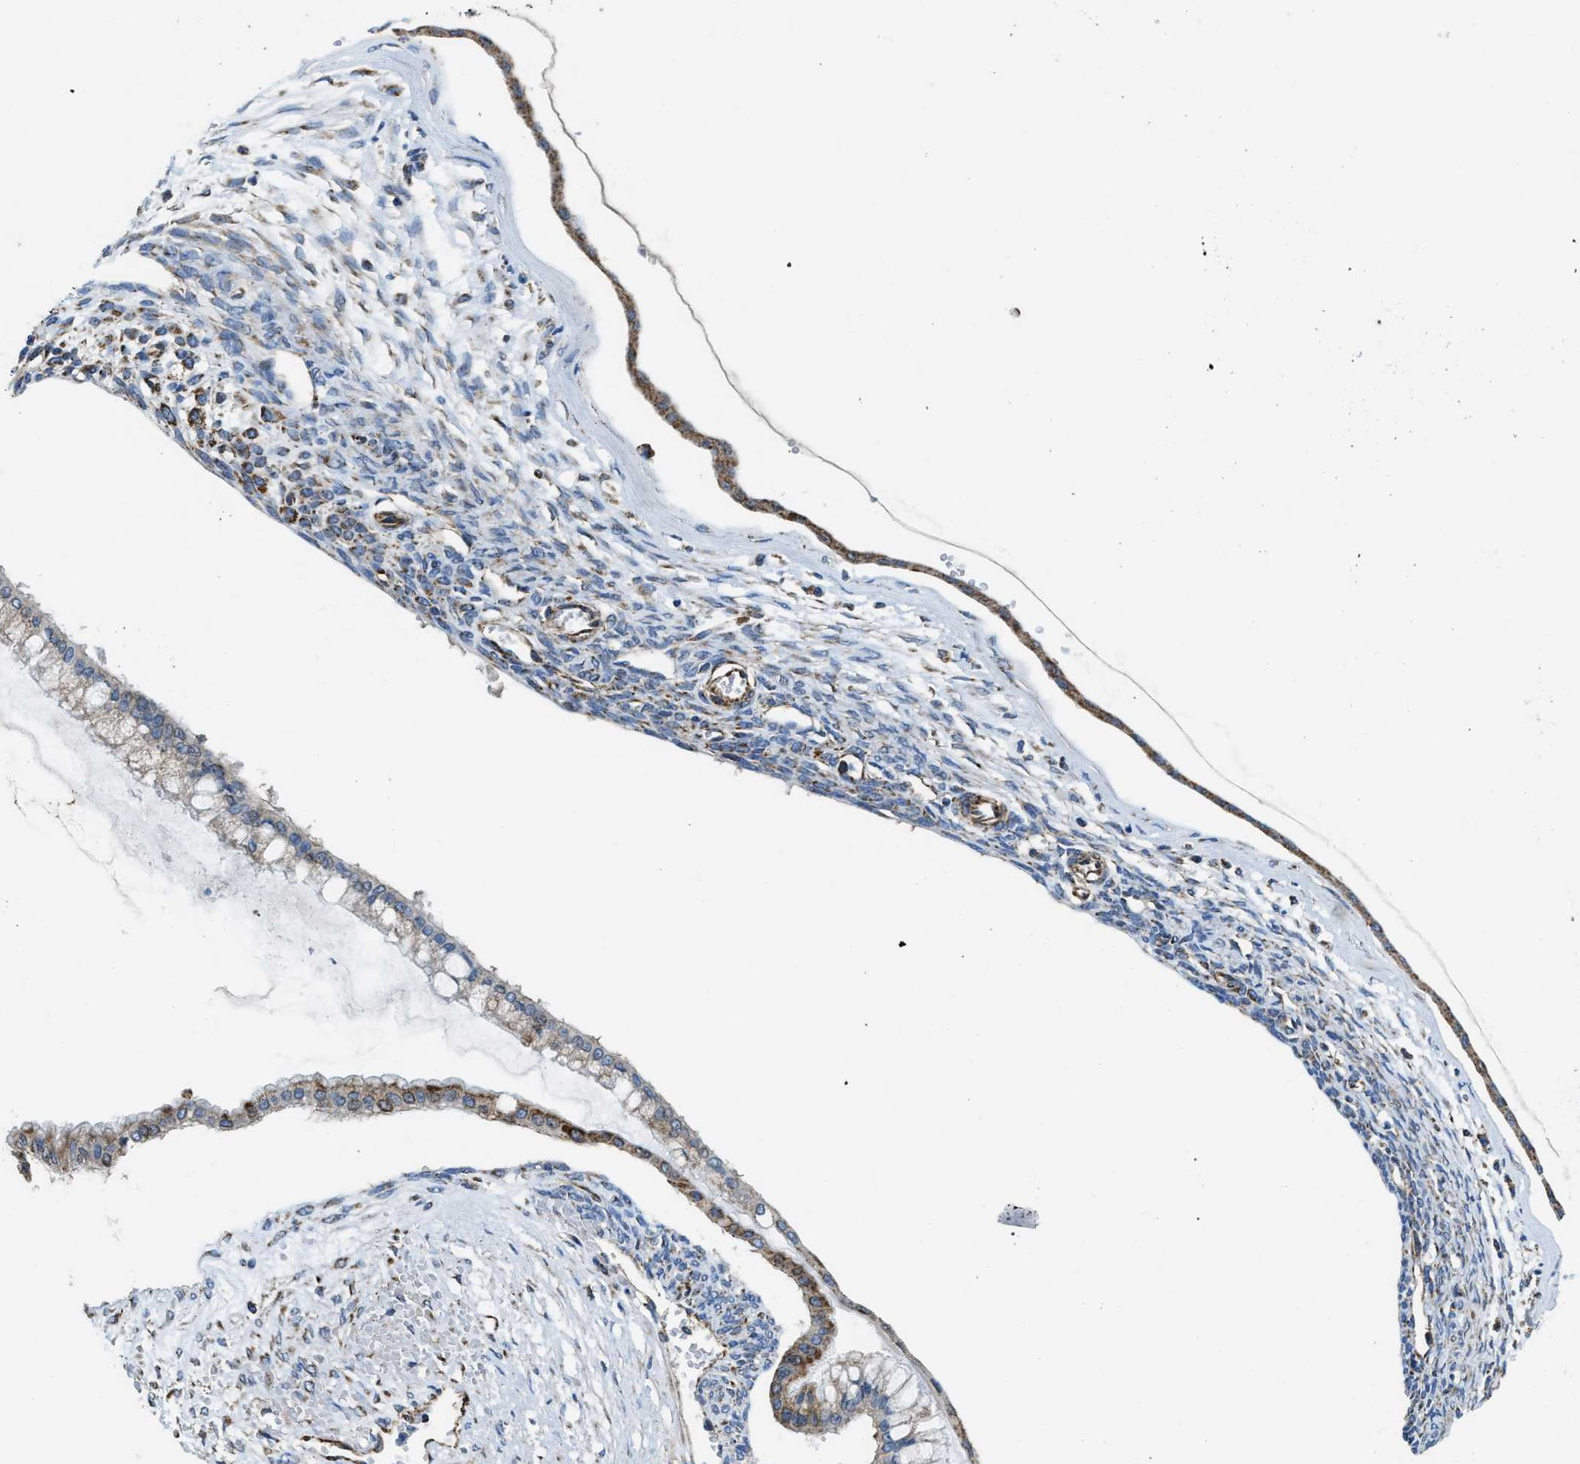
{"staining": {"intensity": "moderate", "quantity": ">75%", "location": "cytoplasmic/membranous"}, "tissue": "ovarian cancer", "cell_type": "Tumor cells", "image_type": "cancer", "snomed": [{"axis": "morphology", "description": "Cystadenocarcinoma, mucinous, NOS"}, {"axis": "topography", "description": "Ovary"}], "caption": "Immunohistochemistry (IHC) micrograph of ovarian mucinous cystadenocarcinoma stained for a protein (brown), which demonstrates medium levels of moderate cytoplasmic/membranous positivity in about >75% of tumor cells.", "gene": "STK33", "patient": {"sex": "female", "age": 73}}